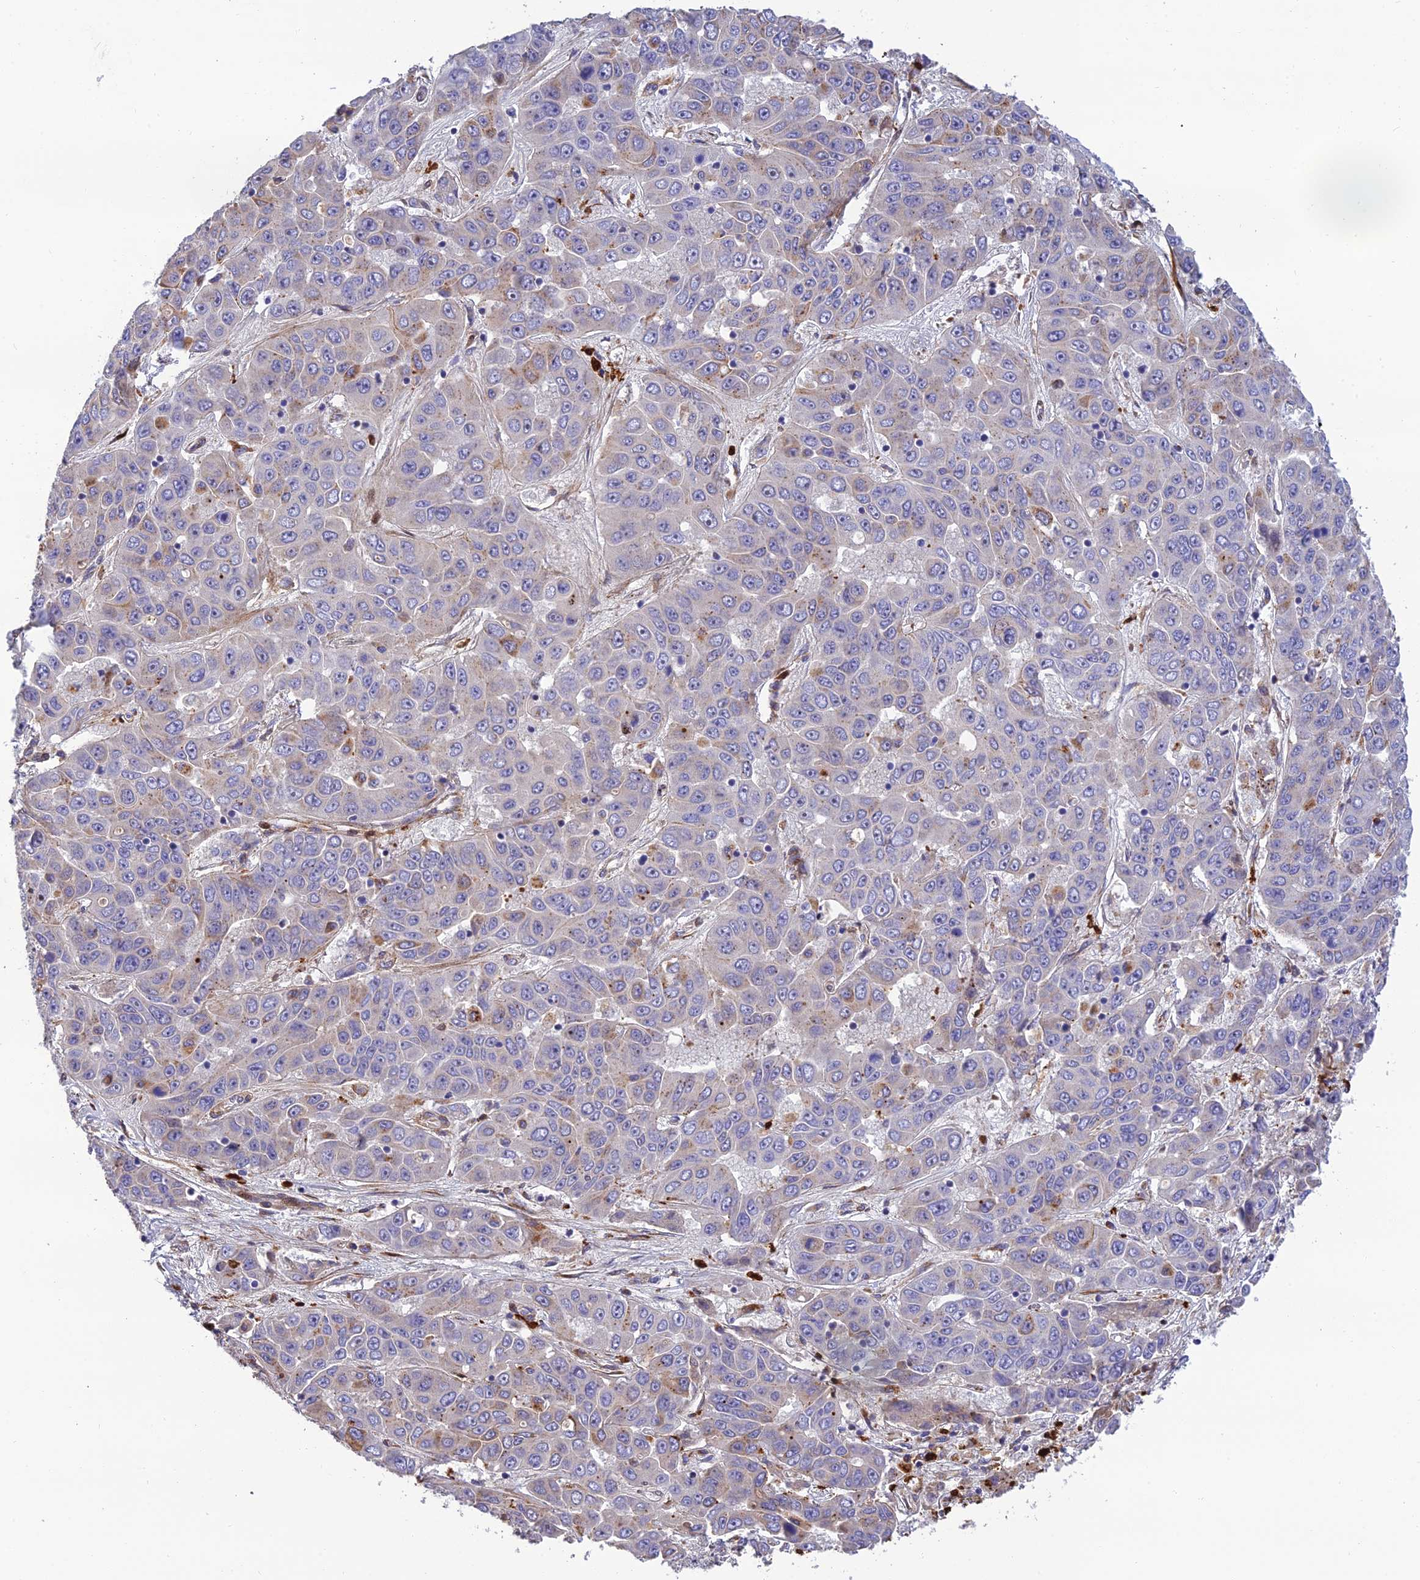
{"staining": {"intensity": "weak", "quantity": "<25%", "location": "cytoplasmic/membranous"}, "tissue": "liver cancer", "cell_type": "Tumor cells", "image_type": "cancer", "snomed": [{"axis": "morphology", "description": "Cholangiocarcinoma"}, {"axis": "topography", "description": "Liver"}], "caption": "A micrograph of liver cancer (cholangiocarcinoma) stained for a protein reveals no brown staining in tumor cells.", "gene": "CPSF4L", "patient": {"sex": "female", "age": 52}}